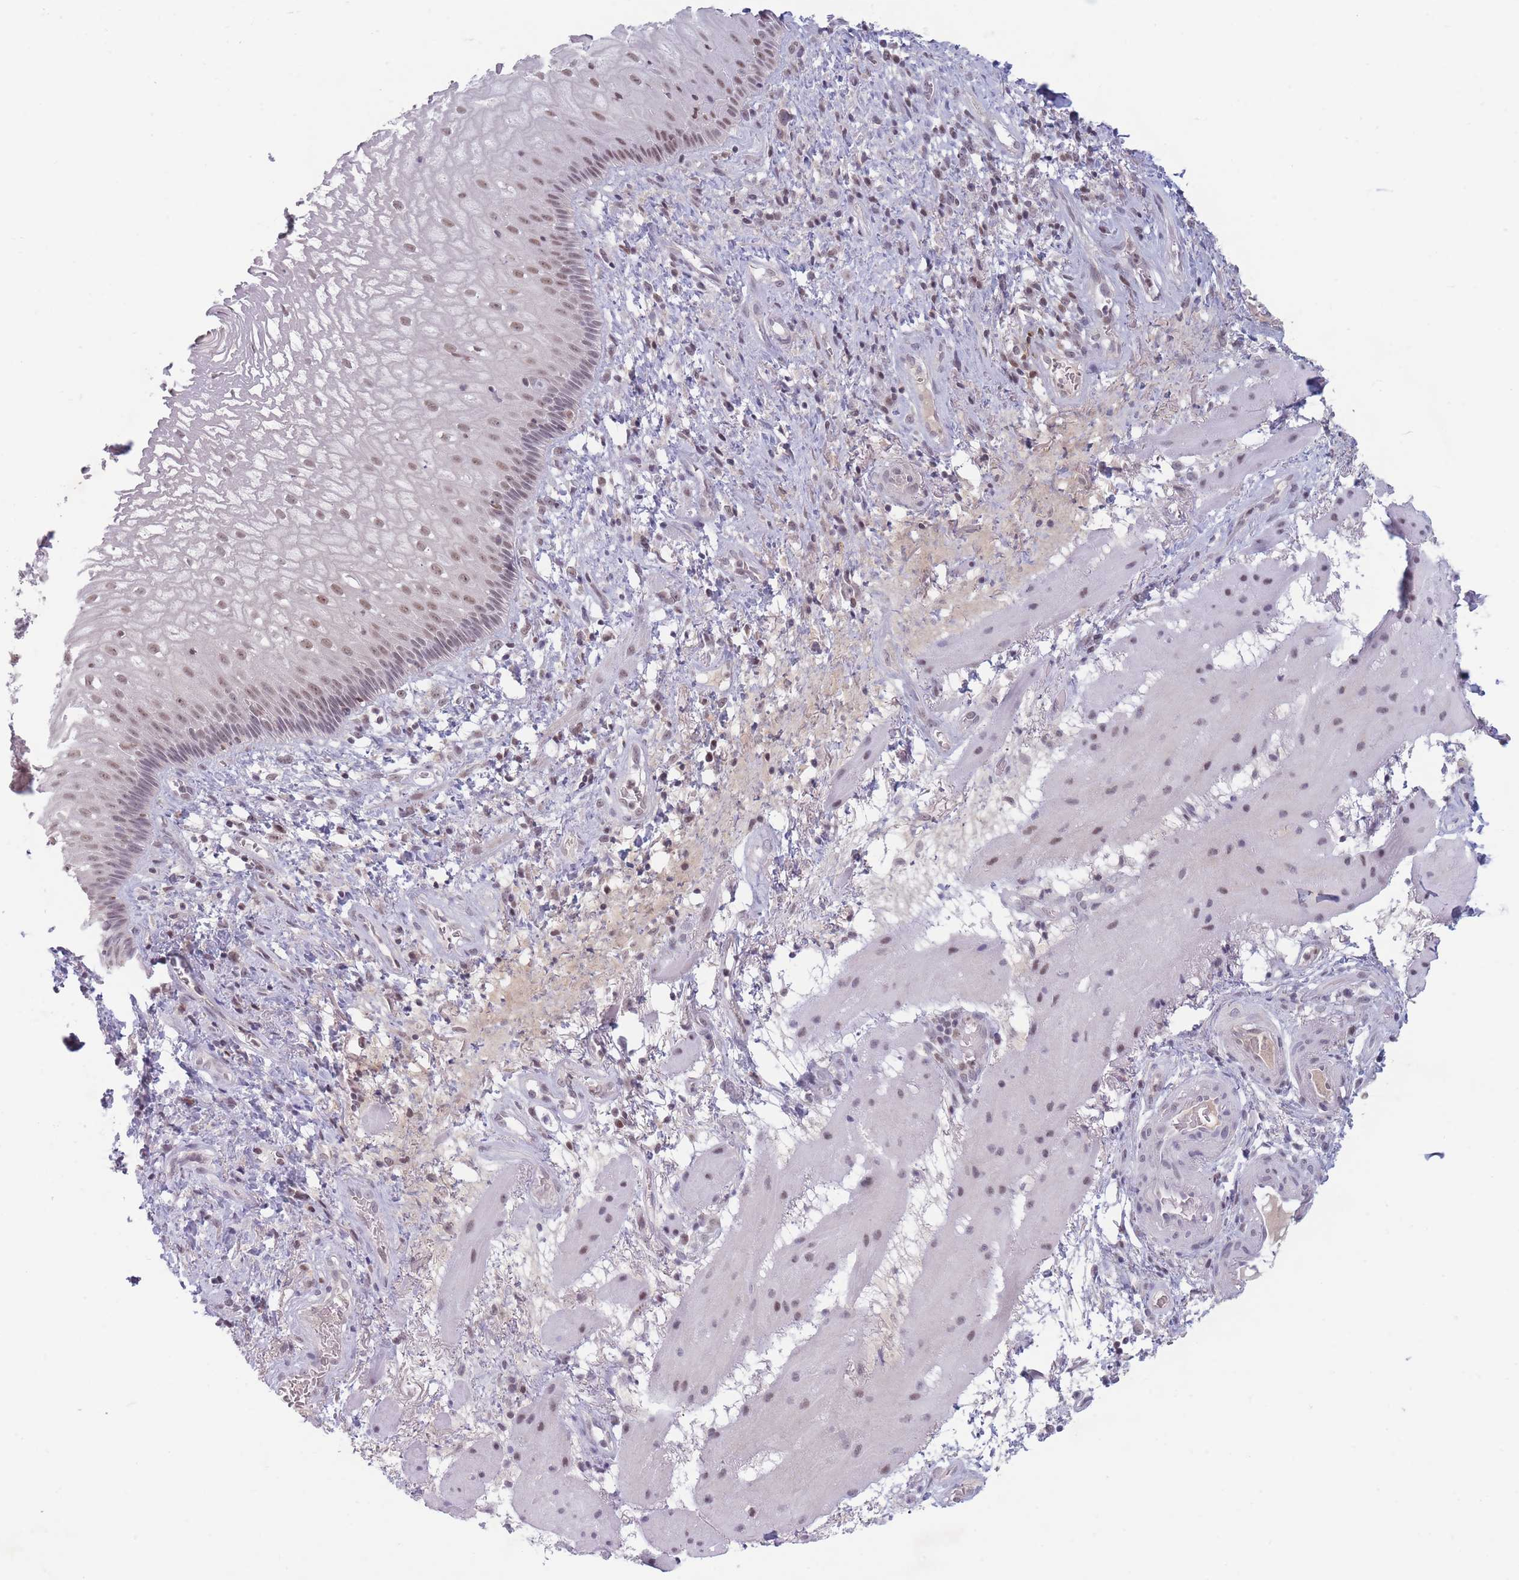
{"staining": {"intensity": "moderate", "quantity": "25%-75%", "location": "nuclear"}, "tissue": "esophagus", "cell_type": "Squamous epithelial cells", "image_type": "normal", "snomed": [{"axis": "morphology", "description": "Normal tissue, NOS"}, {"axis": "topography", "description": "Esophagus"}], "caption": "Esophagus stained for a protein exhibits moderate nuclear positivity in squamous epithelial cells. Nuclei are stained in blue.", "gene": "ARID3B", "patient": {"sex": "female", "age": 75}}